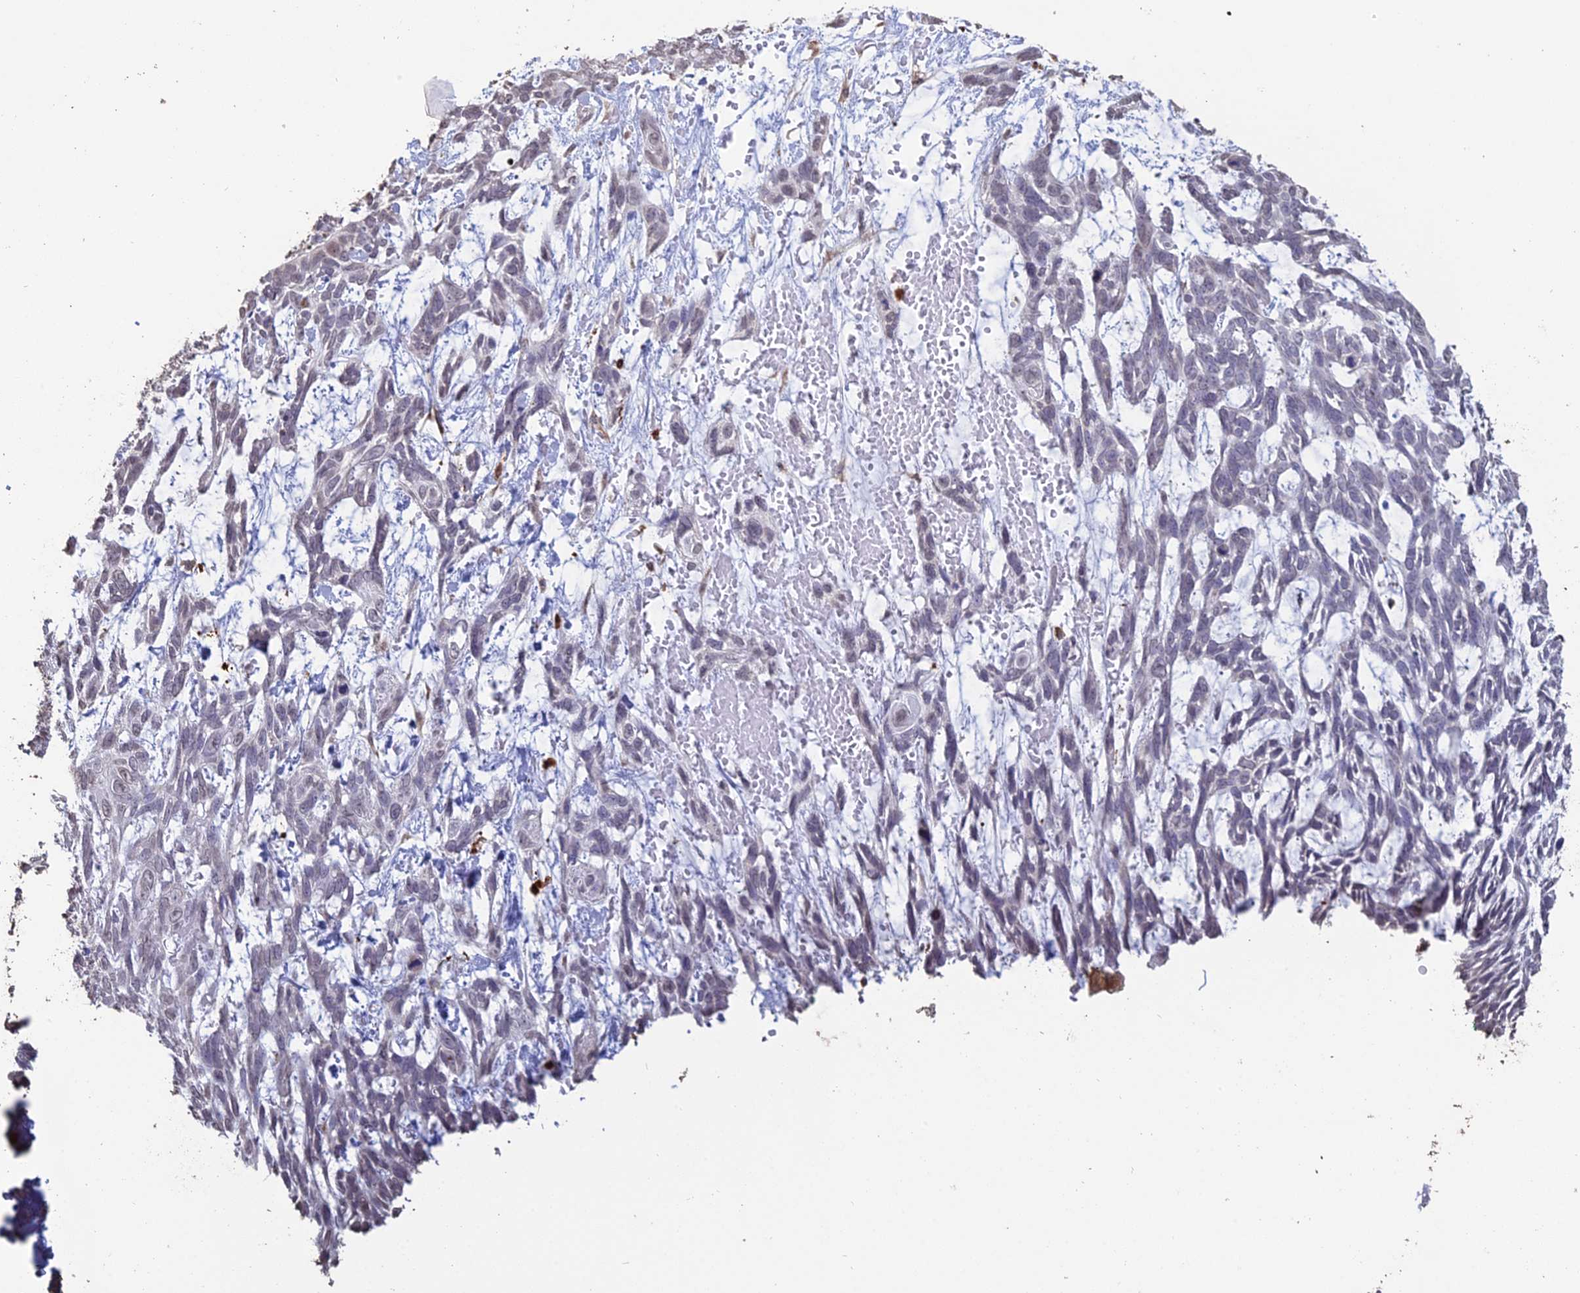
{"staining": {"intensity": "negative", "quantity": "none", "location": "none"}, "tissue": "skin cancer", "cell_type": "Tumor cells", "image_type": "cancer", "snomed": [{"axis": "morphology", "description": "Basal cell carcinoma"}, {"axis": "topography", "description": "Skin"}], "caption": "Skin cancer (basal cell carcinoma) was stained to show a protein in brown. There is no significant positivity in tumor cells. (DAB IHC, high magnification).", "gene": "APOBR", "patient": {"sex": "male", "age": 88}}